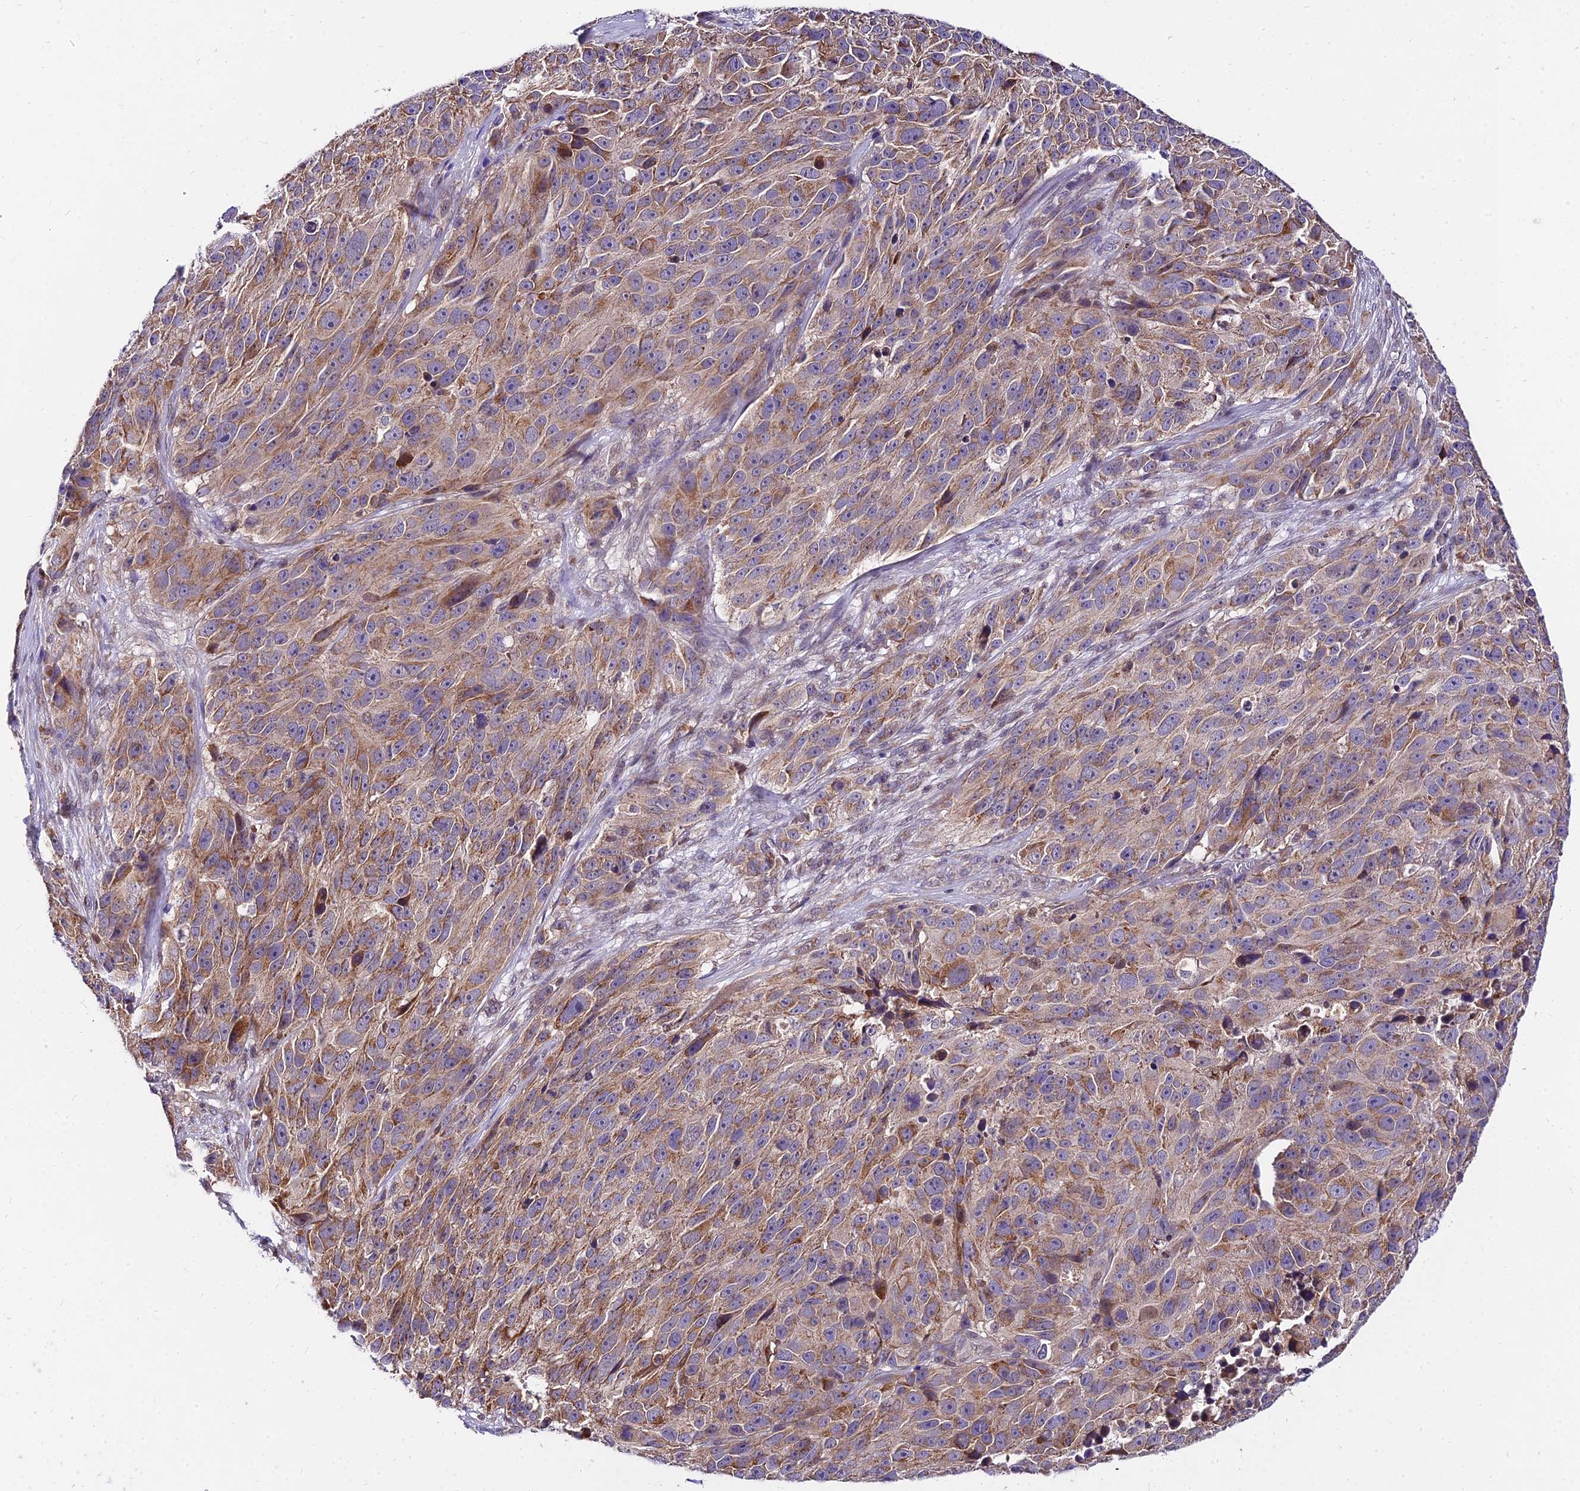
{"staining": {"intensity": "moderate", "quantity": ">75%", "location": "cytoplasmic/membranous"}, "tissue": "melanoma", "cell_type": "Tumor cells", "image_type": "cancer", "snomed": [{"axis": "morphology", "description": "Malignant melanoma, NOS"}, {"axis": "topography", "description": "Skin"}], "caption": "The micrograph reveals a brown stain indicating the presence of a protein in the cytoplasmic/membranous of tumor cells in malignant melanoma.", "gene": "C6orf132", "patient": {"sex": "male", "age": 84}}